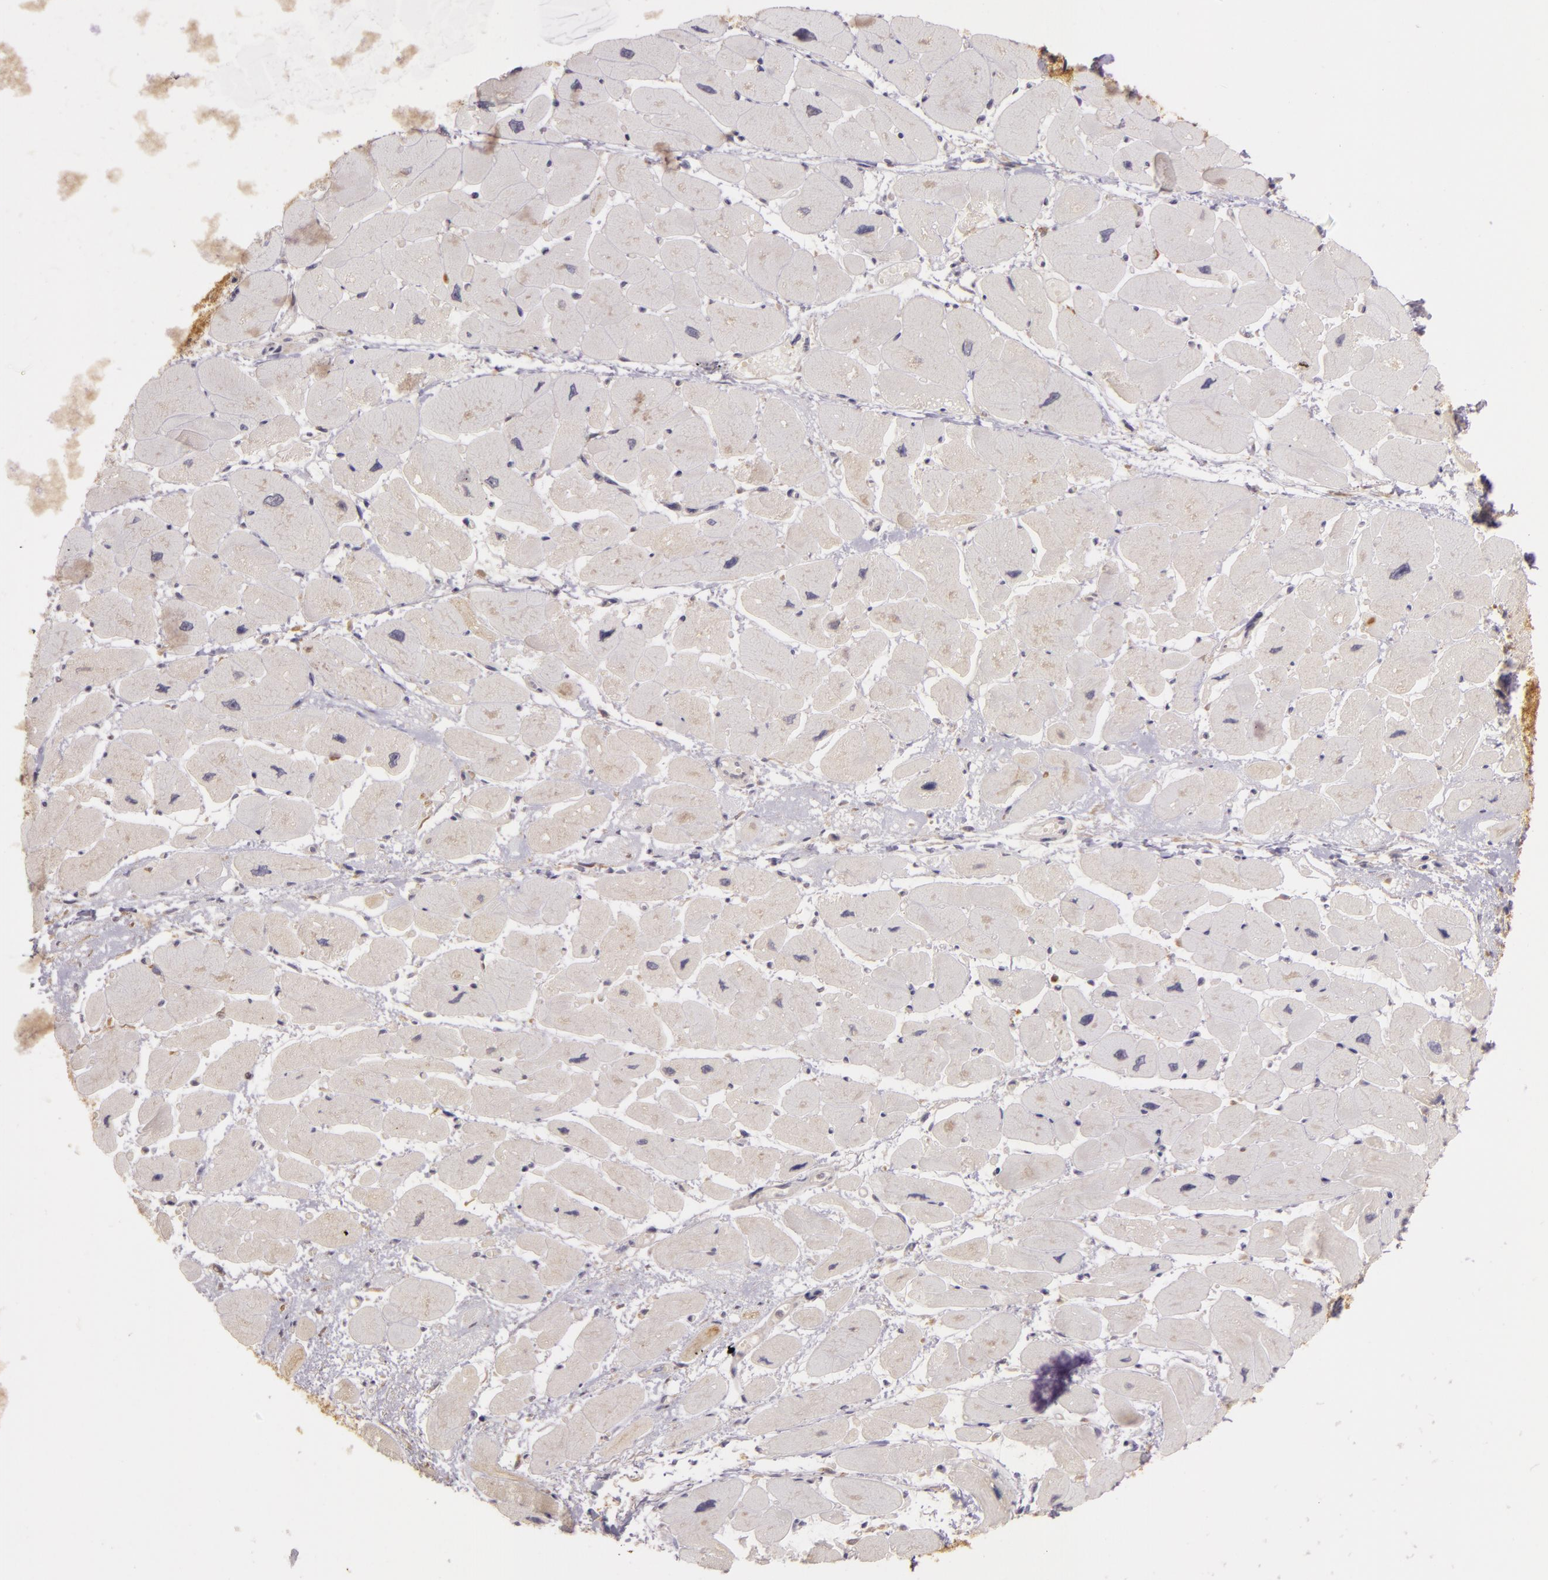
{"staining": {"intensity": "weak", "quantity": ">75%", "location": "cytoplasmic/membranous"}, "tissue": "heart muscle", "cell_type": "Cardiomyocytes", "image_type": "normal", "snomed": [{"axis": "morphology", "description": "Normal tissue, NOS"}, {"axis": "topography", "description": "Heart"}], "caption": "High-power microscopy captured an immunohistochemistry image of benign heart muscle, revealing weak cytoplasmic/membranous staining in about >75% of cardiomyocytes.", "gene": "PPP1R3F", "patient": {"sex": "female", "age": 54}}